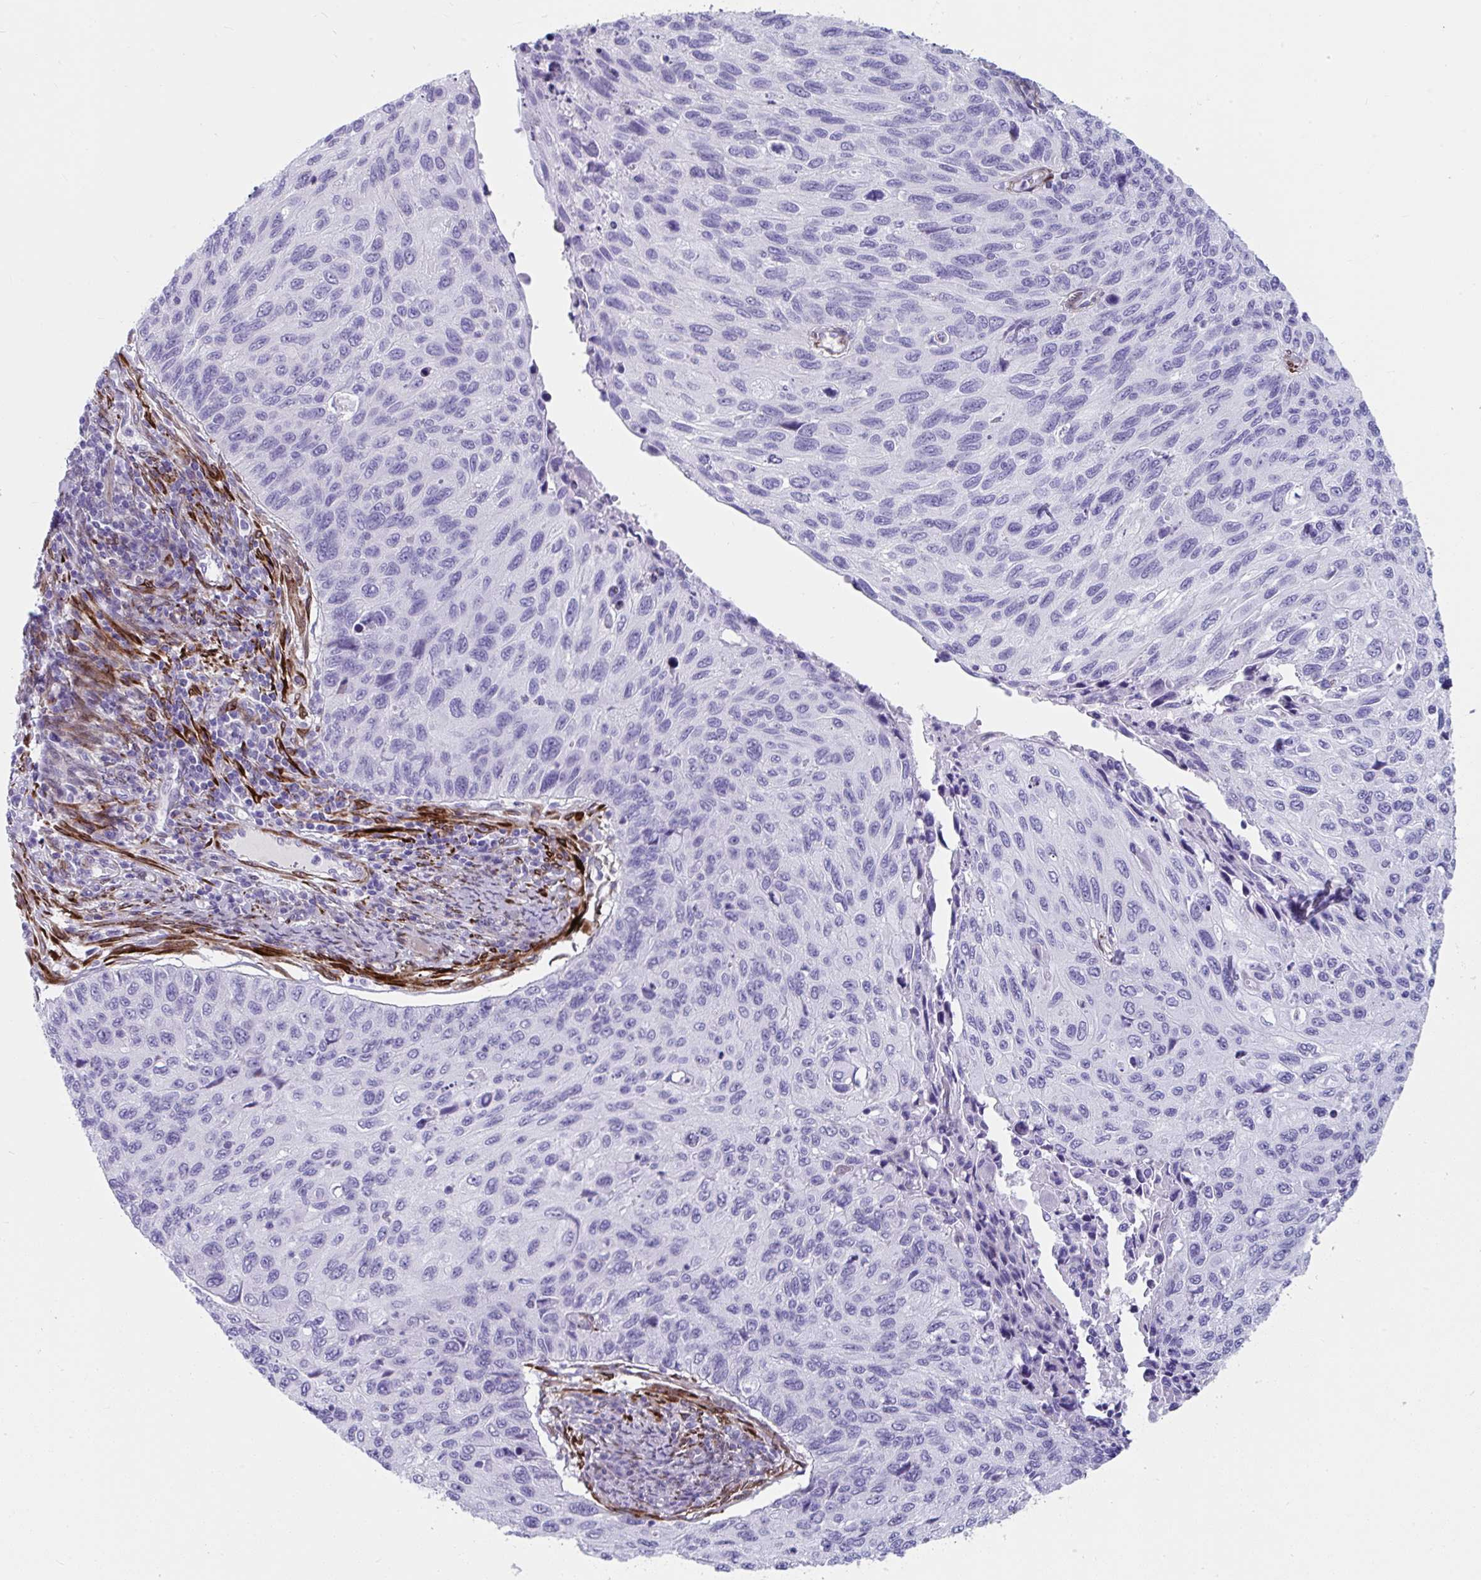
{"staining": {"intensity": "negative", "quantity": "none", "location": "none"}, "tissue": "cervical cancer", "cell_type": "Tumor cells", "image_type": "cancer", "snomed": [{"axis": "morphology", "description": "Squamous cell carcinoma, NOS"}, {"axis": "topography", "description": "Cervix"}], "caption": "This is an immunohistochemistry photomicrograph of human cervical cancer (squamous cell carcinoma). There is no staining in tumor cells.", "gene": "GRXCR2", "patient": {"sex": "female", "age": 70}}